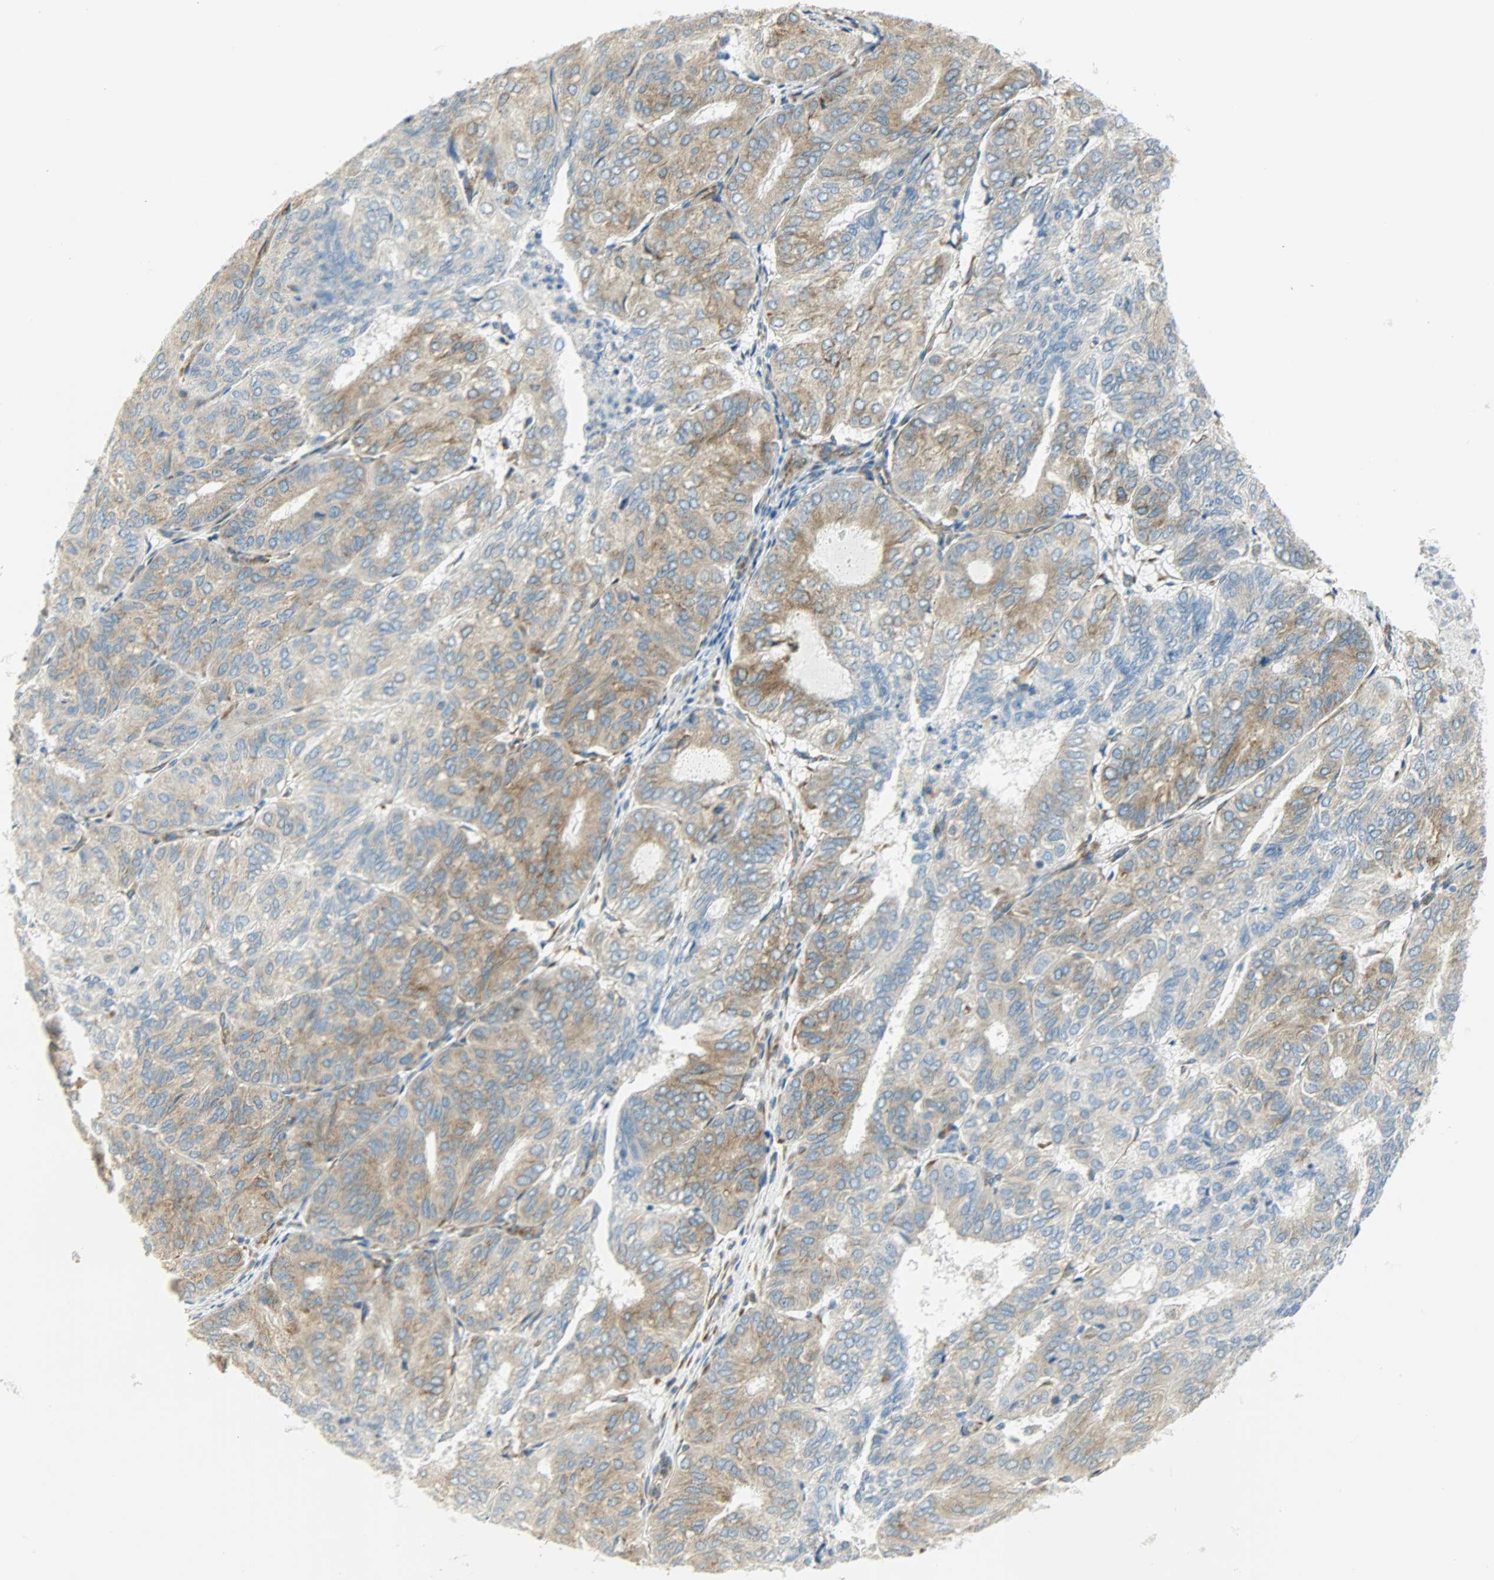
{"staining": {"intensity": "moderate", "quantity": ">75%", "location": "cytoplasmic/membranous"}, "tissue": "endometrial cancer", "cell_type": "Tumor cells", "image_type": "cancer", "snomed": [{"axis": "morphology", "description": "Adenocarcinoma, NOS"}, {"axis": "topography", "description": "Uterus"}], "caption": "Protein expression analysis of adenocarcinoma (endometrial) shows moderate cytoplasmic/membranous staining in about >75% of tumor cells.", "gene": "PKD2", "patient": {"sex": "female", "age": 60}}